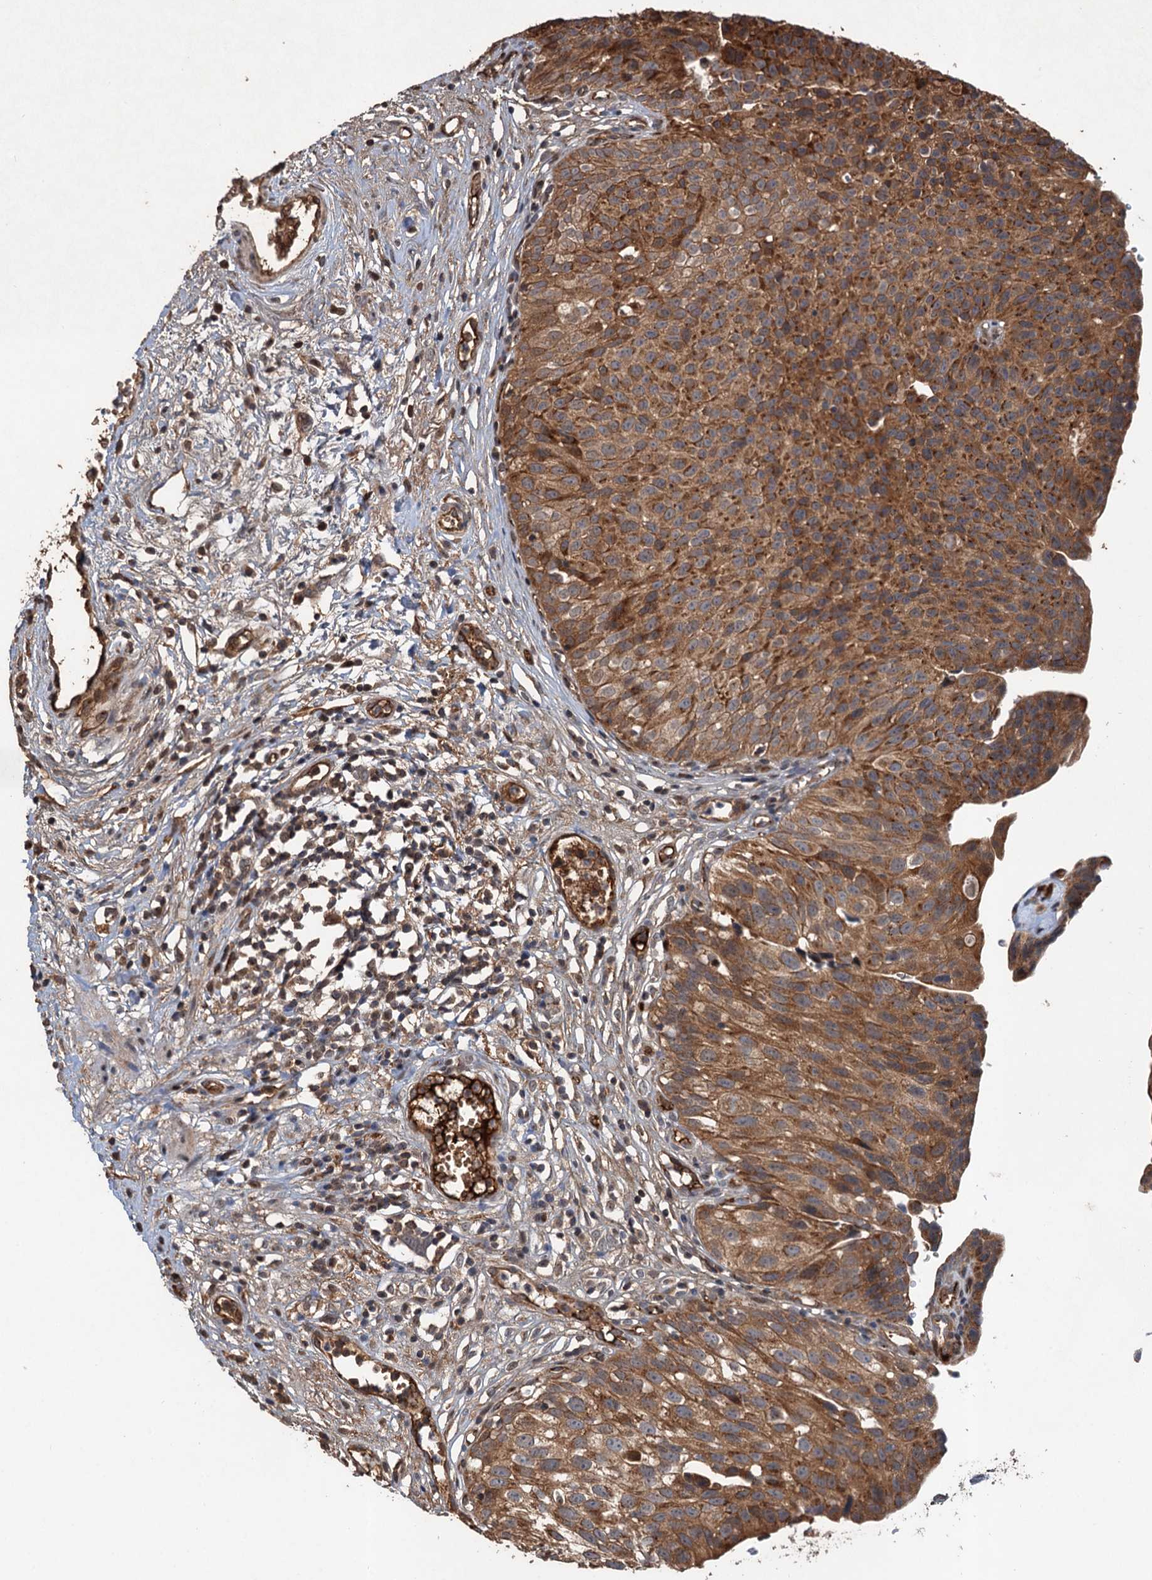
{"staining": {"intensity": "strong", "quantity": ">75%", "location": "cytoplasmic/membranous"}, "tissue": "urinary bladder", "cell_type": "Urothelial cells", "image_type": "normal", "snomed": [{"axis": "morphology", "description": "Normal tissue, NOS"}, {"axis": "topography", "description": "Urinary bladder"}], "caption": "Brown immunohistochemical staining in normal human urinary bladder displays strong cytoplasmic/membranous expression in approximately >75% of urothelial cells. Using DAB (3,3'-diaminobenzidine) (brown) and hematoxylin (blue) stains, captured at high magnification using brightfield microscopy.", "gene": "DEXI", "patient": {"sex": "male", "age": 51}}